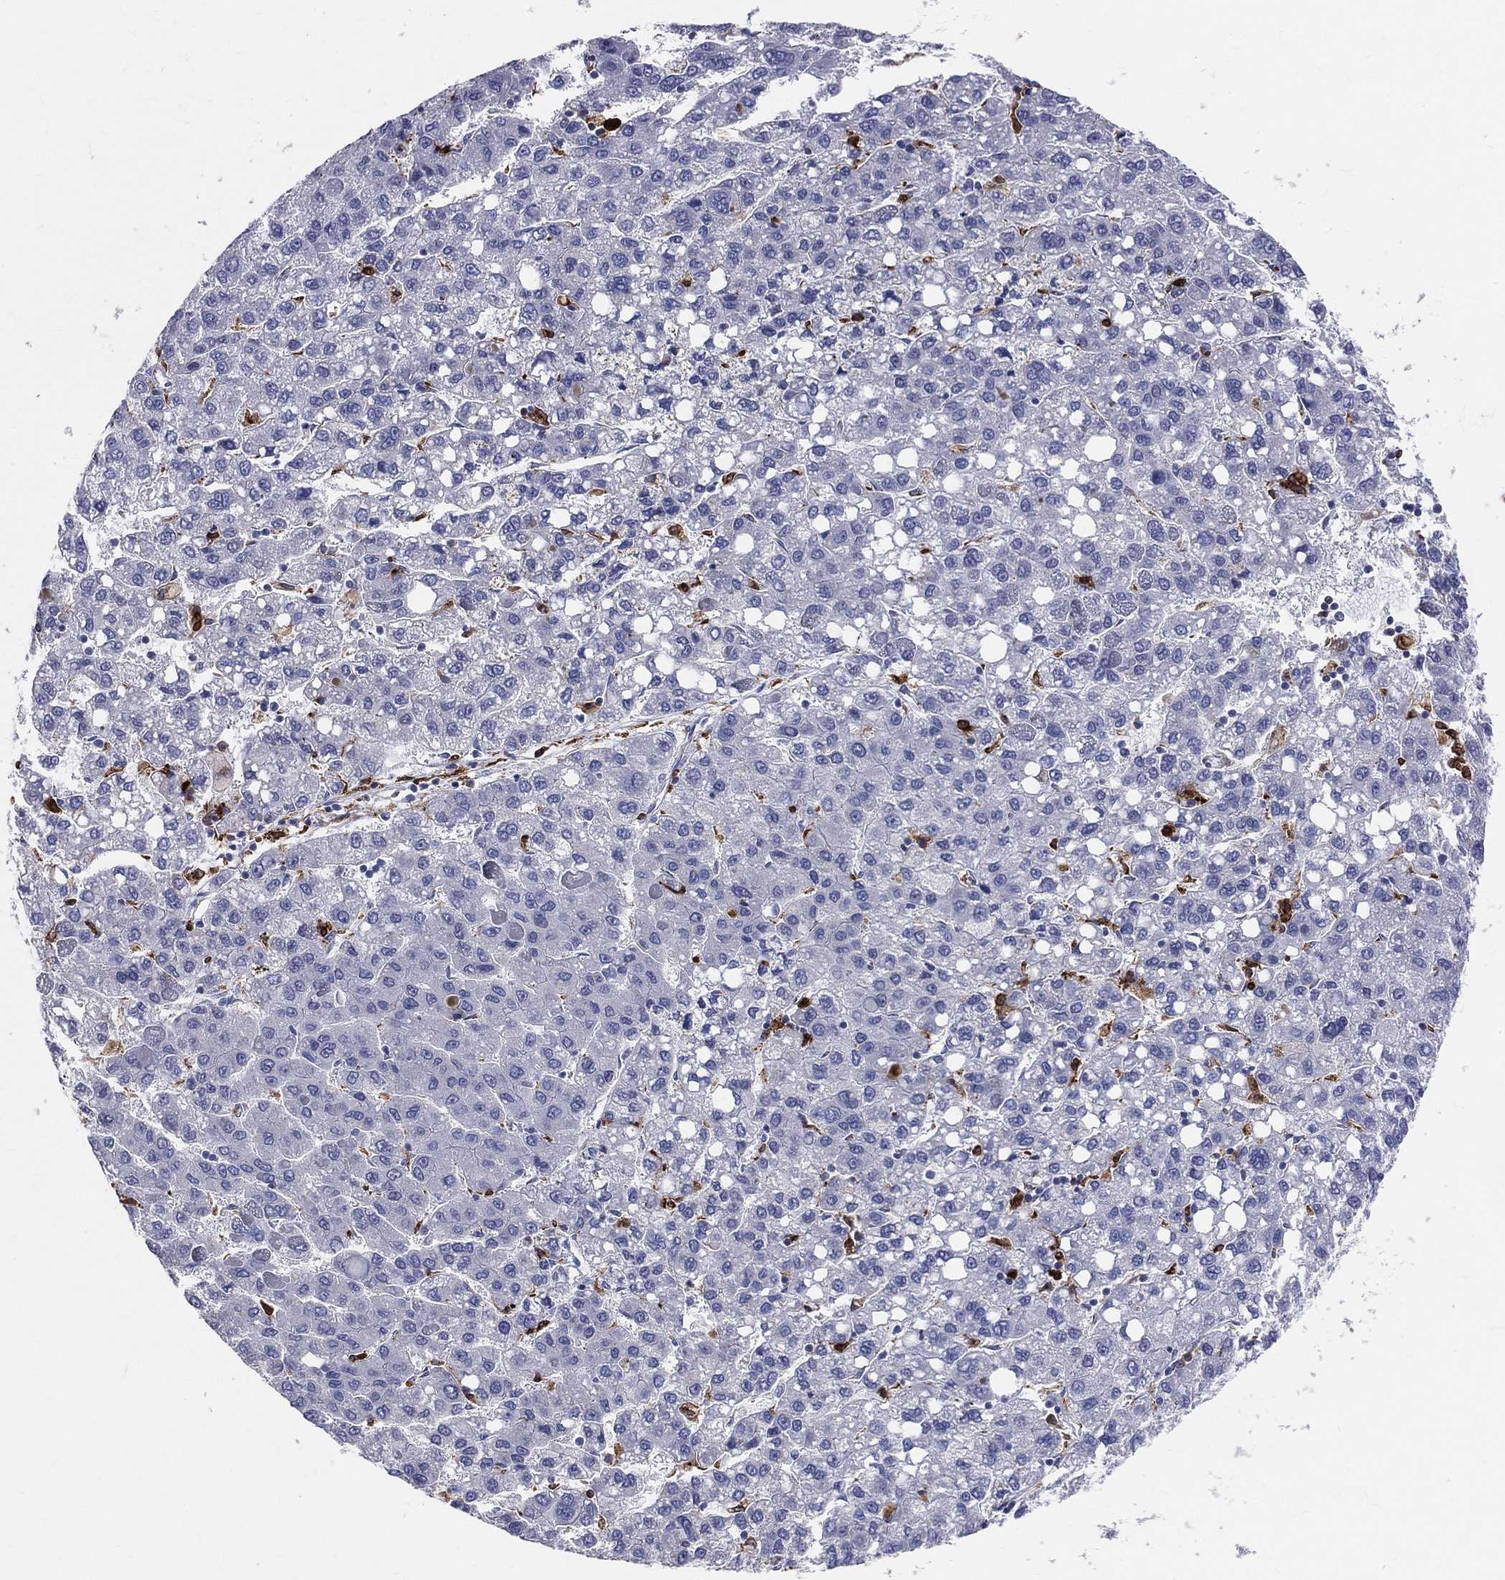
{"staining": {"intensity": "negative", "quantity": "none", "location": "none"}, "tissue": "liver cancer", "cell_type": "Tumor cells", "image_type": "cancer", "snomed": [{"axis": "morphology", "description": "Carcinoma, Hepatocellular, NOS"}, {"axis": "topography", "description": "Liver"}], "caption": "This is a photomicrograph of immunohistochemistry staining of hepatocellular carcinoma (liver), which shows no expression in tumor cells.", "gene": "CD74", "patient": {"sex": "female", "age": 82}}